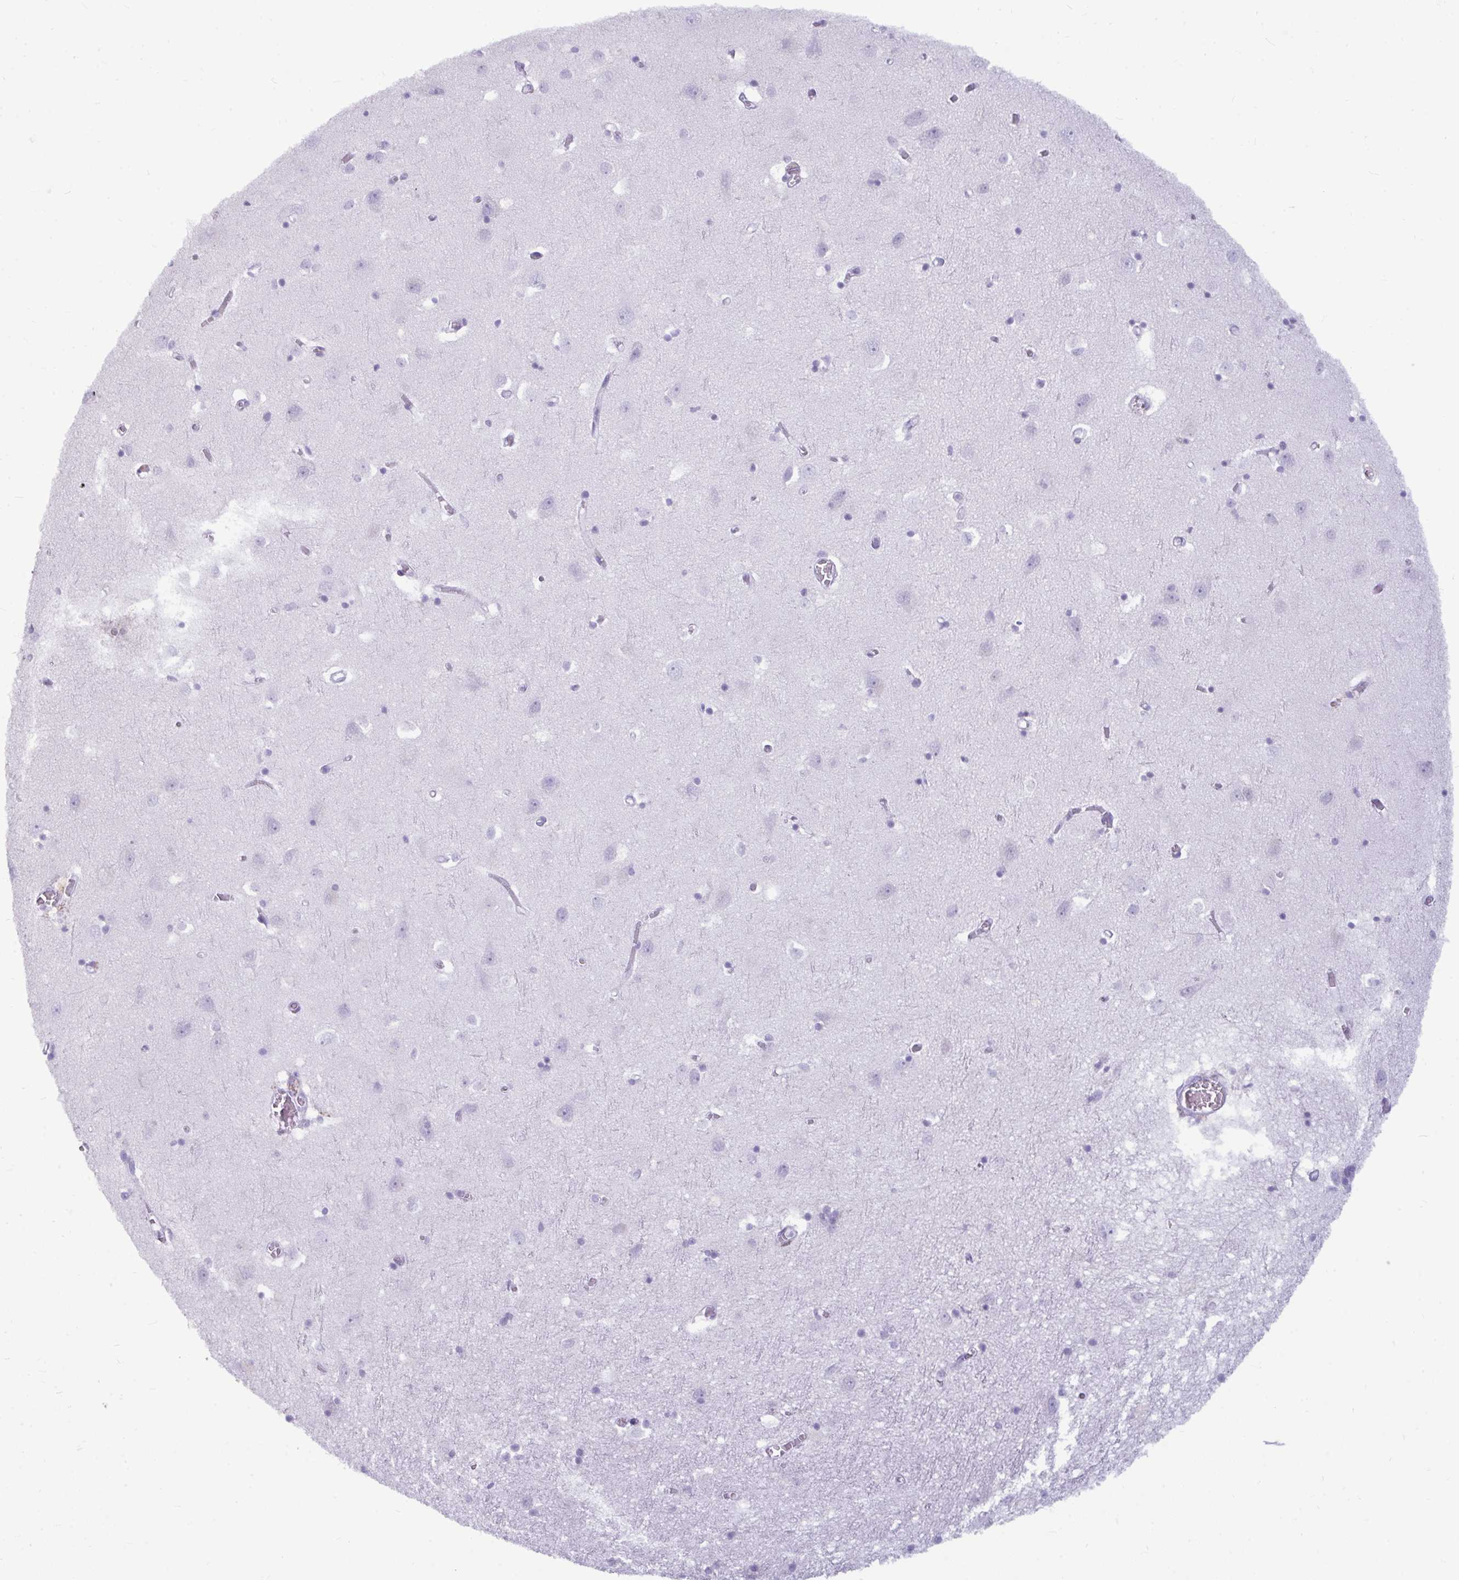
{"staining": {"intensity": "negative", "quantity": "none", "location": "none"}, "tissue": "cerebral cortex", "cell_type": "Endothelial cells", "image_type": "normal", "snomed": [{"axis": "morphology", "description": "Normal tissue, NOS"}, {"axis": "topography", "description": "Cerebral cortex"}], "caption": "Immunohistochemistry (IHC) photomicrograph of normal cerebral cortex: human cerebral cortex stained with DAB displays no significant protein staining in endothelial cells.", "gene": "ANKRD60", "patient": {"sex": "male", "age": 70}}